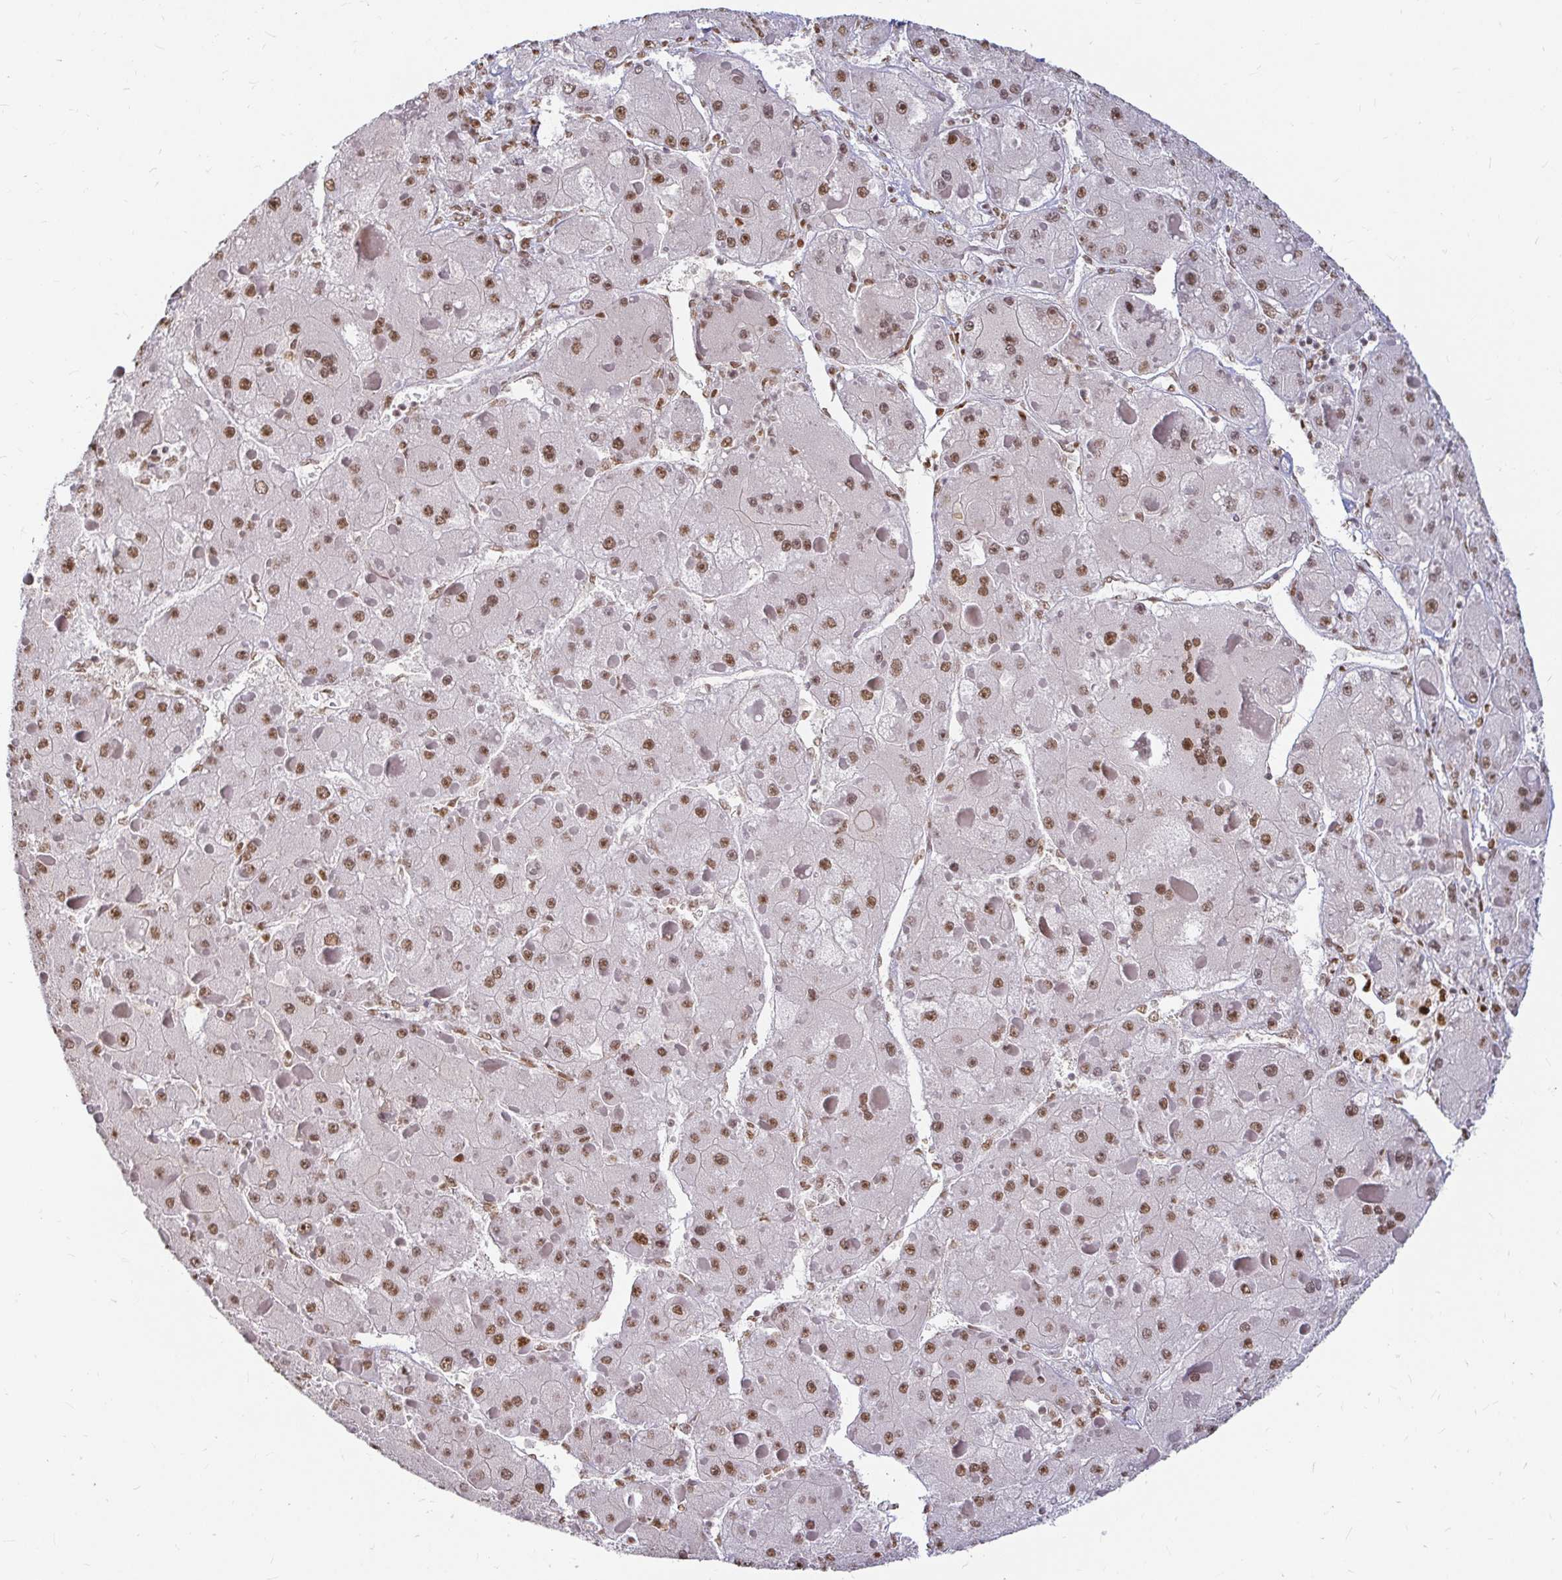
{"staining": {"intensity": "moderate", "quantity": ">75%", "location": "nuclear"}, "tissue": "liver cancer", "cell_type": "Tumor cells", "image_type": "cancer", "snomed": [{"axis": "morphology", "description": "Carcinoma, Hepatocellular, NOS"}, {"axis": "topography", "description": "Liver"}], "caption": "Immunohistochemistry (IHC) histopathology image of neoplastic tissue: liver hepatocellular carcinoma stained using immunohistochemistry shows medium levels of moderate protein expression localized specifically in the nuclear of tumor cells, appearing as a nuclear brown color.", "gene": "HNRNPU", "patient": {"sex": "female", "age": 73}}